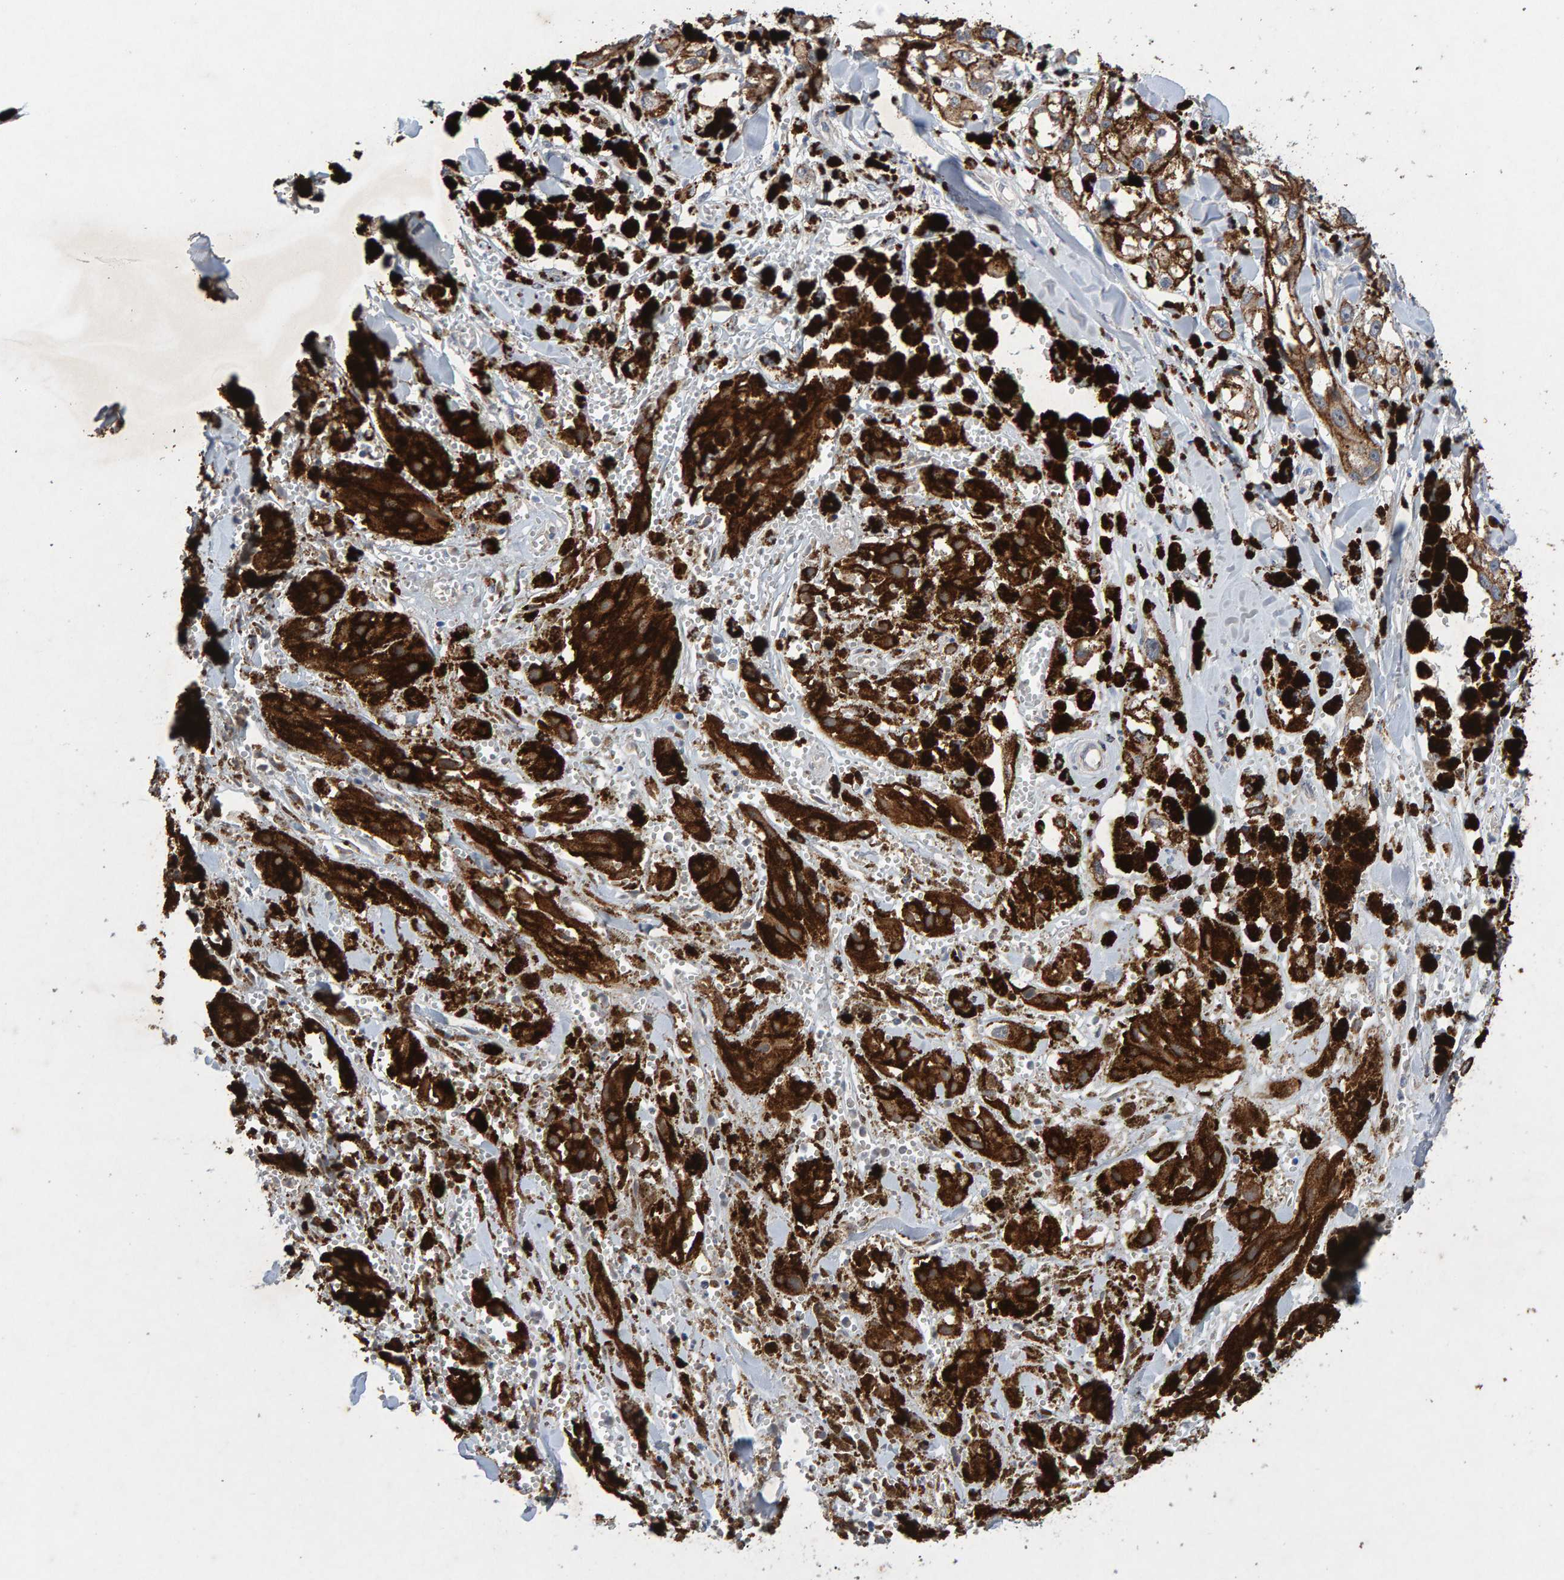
{"staining": {"intensity": "moderate", "quantity": ">75%", "location": "cytoplasmic/membranous"}, "tissue": "melanoma", "cell_type": "Tumor cells", "image_type": "cancer", "snomed": [{"axis": "morphology", "description": "Malignant melanoma, NOS"}, {"axis": "topography", "description": "Skin"}], "caption": "This is a micrograph of immunohistochemistry staining of melanoma, which shows moderate expression in the cytoplasmic/membranous of tumor cells.", "gene": "EFR3A", "patient": {"sex": "male", "age": 88}}